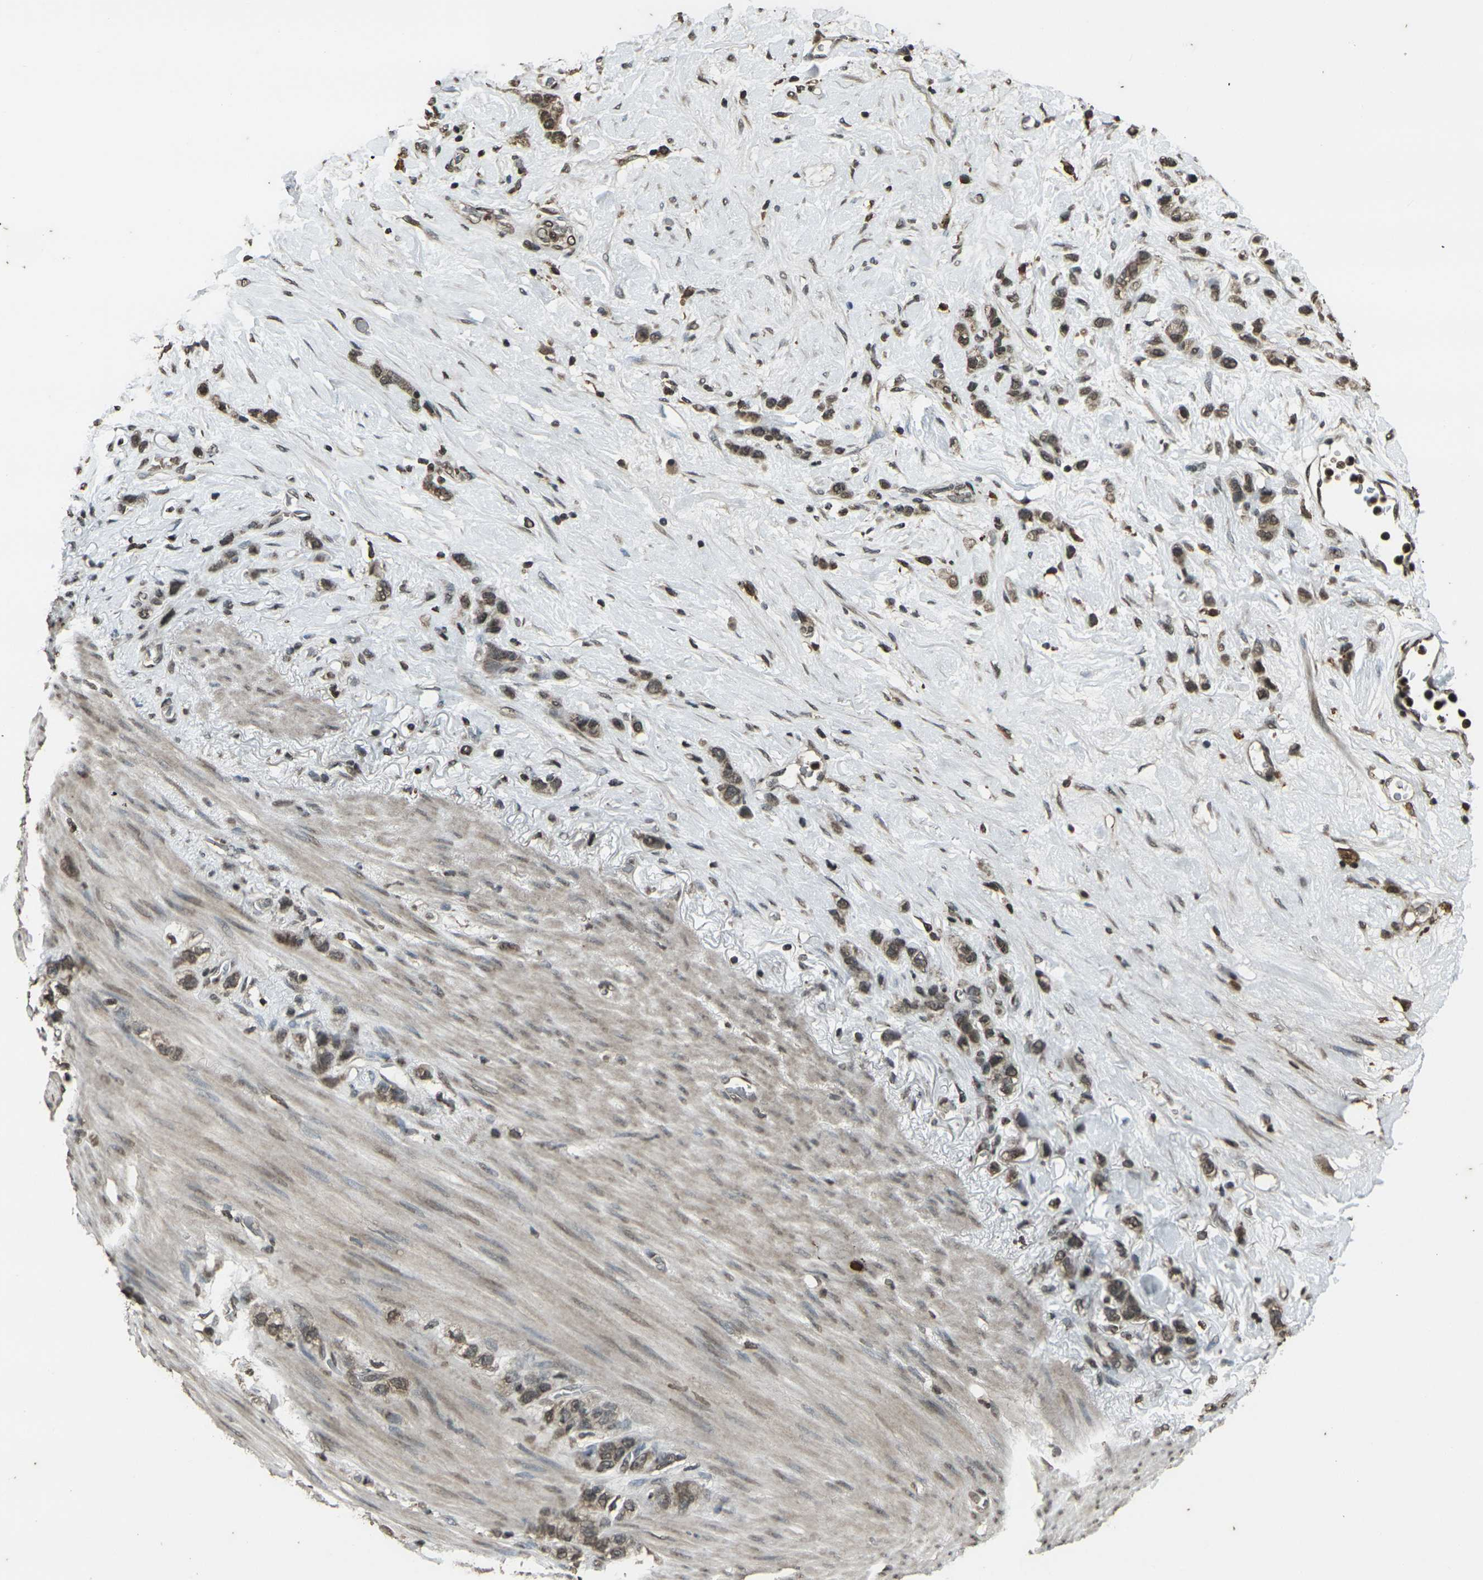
{"staining": {"intensity": "weak", "quantity": ">75%", "location": "cytoplasmic/membranous,nuclear"}, "tissue": "stomach cancer", "cell_type": "Tumor cells", "image_type": "cancer", "snomed": [{"axis": "morphology", "description": "Adenocarcinoma, NOS"}, {"axis": "morphology", "description": "Adenocarcinoma, High grade"}, {"axis": "topography", "description": "Stomach, upper"}, {"axis": "topography", "description": "Stomach, lower"}], "caption": "Tumor cells exhibit low levels of weak cytoplasmic/membranous and nuclear staining in approximately >75% of cells in human stomach cancer (adenocarcinoma).", "gene": "PRPF8", "patient": {"sex": "female", "age": 65}}